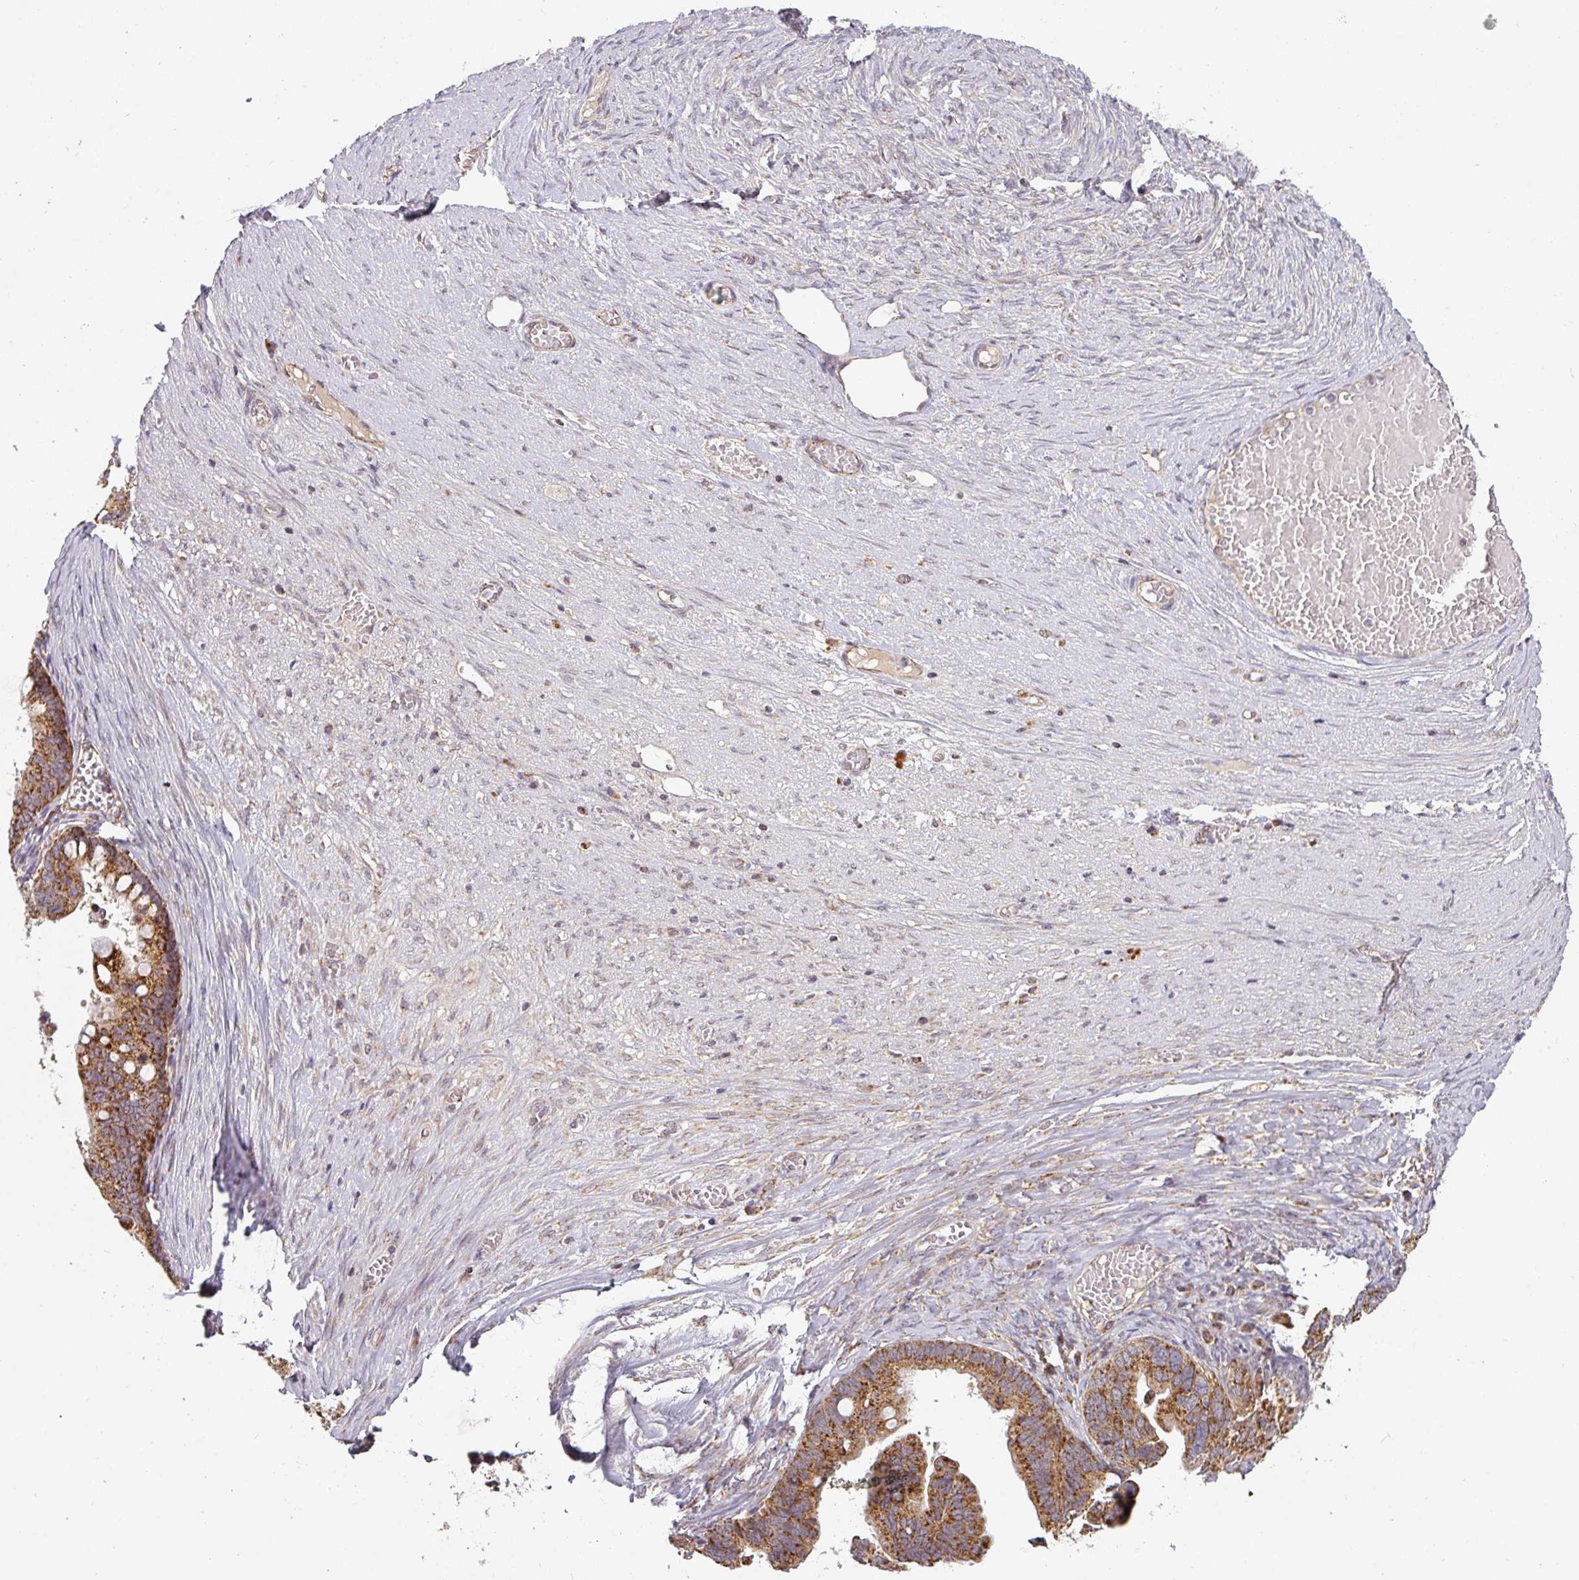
{"staining": {"intensity": "strong", "quantity": ">75%", "location": "cytoplasmic/membranous"}, "tissue": "ovarian cancer", "cell_type": "Tumor cells", "image_type": "cancer", "snomed": [{"axis": "morphology", "description": "Cystadenocarcinoma, serous, NOS"}, {"axis": "topography", "description": "Ovary"}], "caption": "Protein expression by immunohistochemistry demonstrates strong cytoplasmic/membranous positivity in about >75% of tumor cells in serous cystadenocarcinoma (ovarian). Ihc stains the protein of interest in brown and the nuclei are stained blue.", "gene": "MRPS16", "patient": {"sex": "female", "age": 56}}